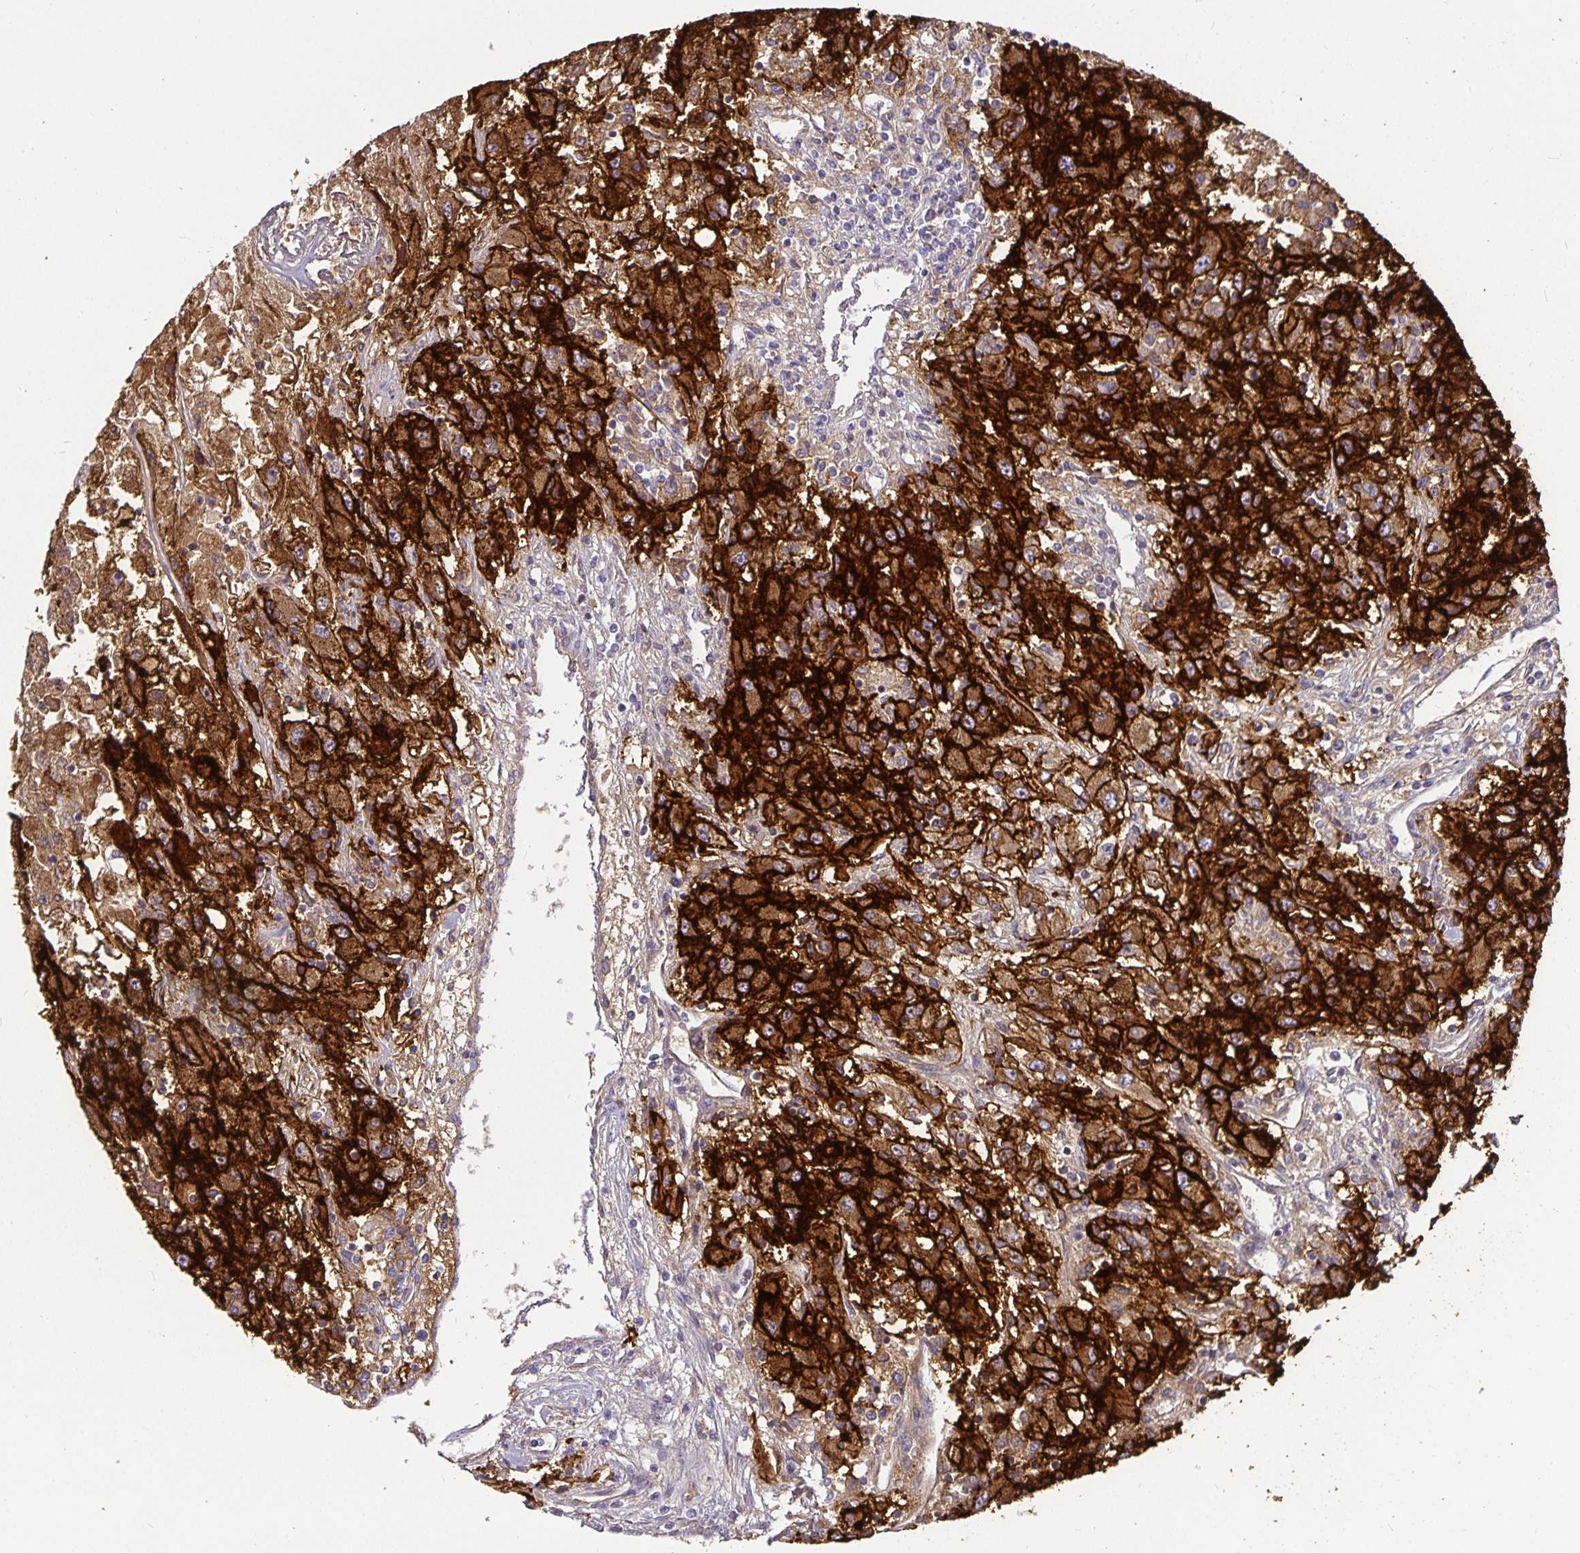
{"staining": {"intensity": "strong", "quantity": ">75%", "location": "cytoplasmic/membranous"}, "tissue": "renal cancer", "cell_type": "Tumor cells", "image_type": "cancer", "snomed": [{"axis": "morphology", "description": "Adenocarcinoma, NOS"}, {"axis": "topography", "description": "Kidney"}], "caption": "A micrograph showing strong cytoplasmic/membranous positivity in approximately >75% of tumor cells in renal cancer, as visualized by brown immunohistochemical staining.", "gene": "CA12", "patient": {"sex": "female", "age": 67}}